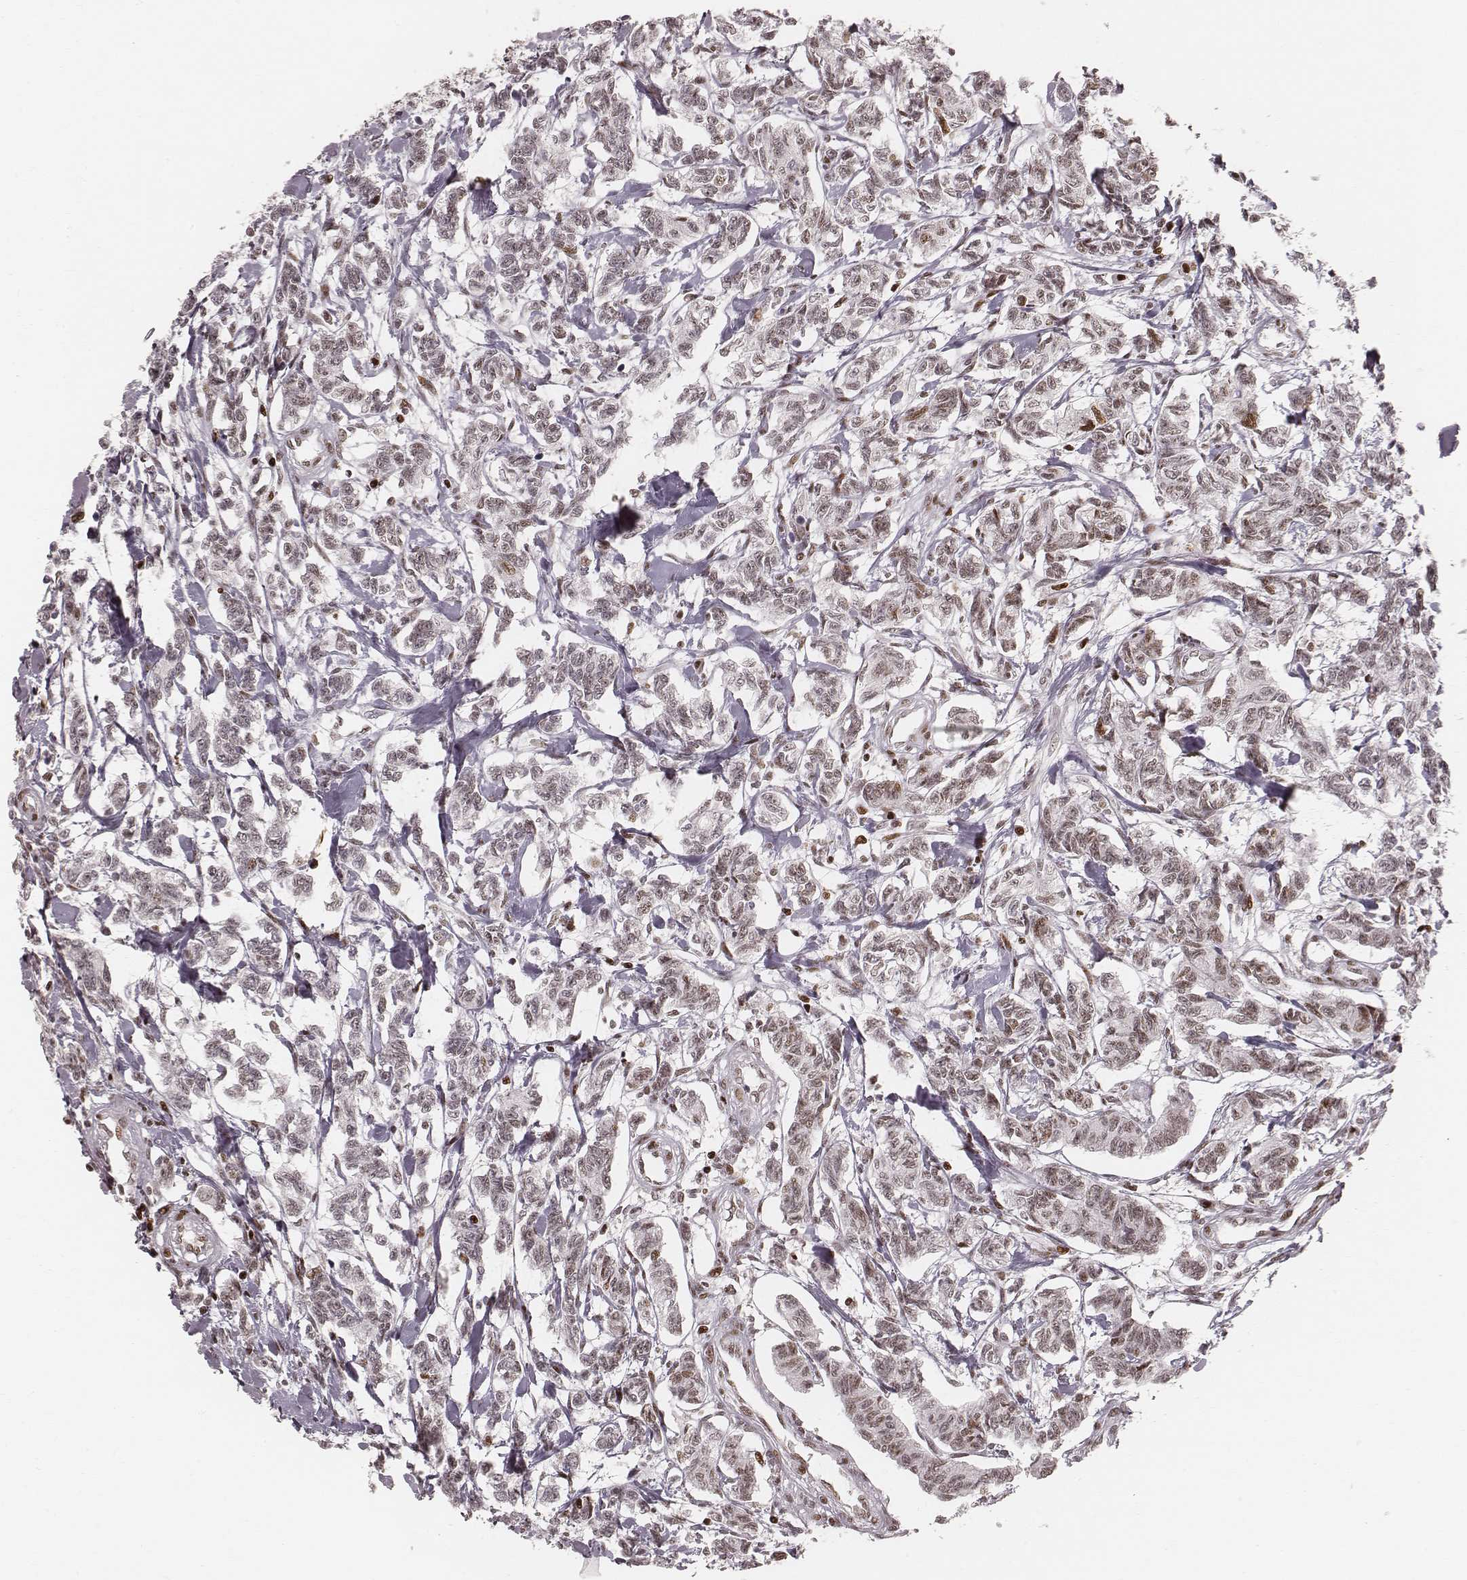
{"staining": {"intensity": "weak", "quantity": ">75%", "location": "nuclear"}, "tissue": "carcinoid", "cell_type": "Tumor cells", "image_type": "cancer", "snomed": [{"axis": "morphology", "description": "Carcinoid, malignant, NOS"}, {"axis": "topography", "description": "Kidney"}], "caption": "A photomicrograph of carcinoid (malignant) stained for a protein reveals weak nuclear brown staining in tumor cells.", "gene": "HNRNPC", "patient": {"sex": "female", "age": 41}}